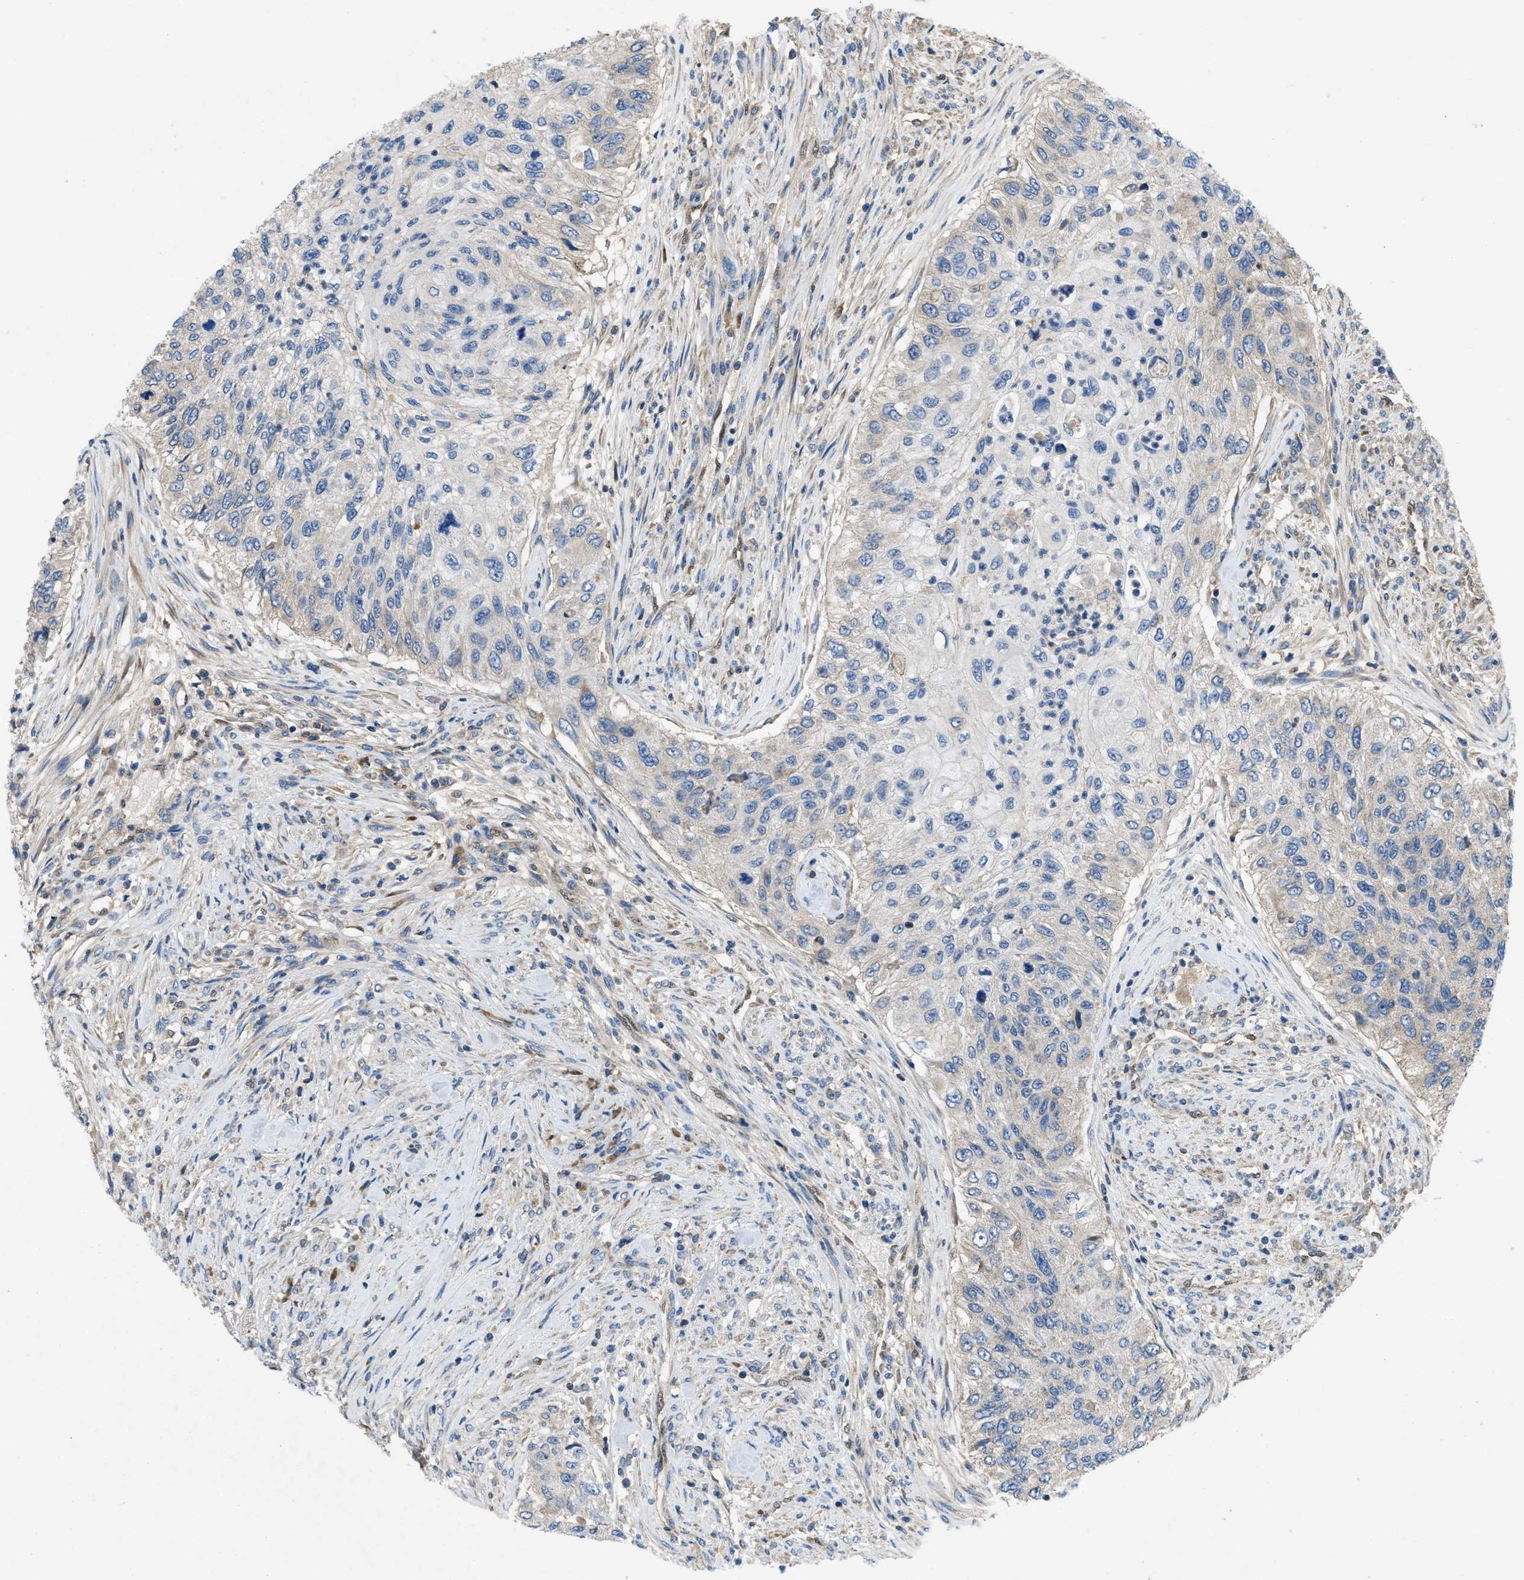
{"staining": {"intensity": "negative", "quantity": "none", "location": "none"}, "tissue": "urothelial cancer", "cell_type": "Tumor cells", "image_type": "cancer", "snomed": [{"axis": "morphology", "description": "Urothelial carcinoma, High grade"}, {"axis": "topography", "description": "Urinary bladder"}], "caption": "The micrograph reveals no significant staining in tumor cells of urothelial carcinoma (high-grade). Nuclei are stained in blue.", "gene": "PNKD", "patient": {"sex": "female", "age": 60}}